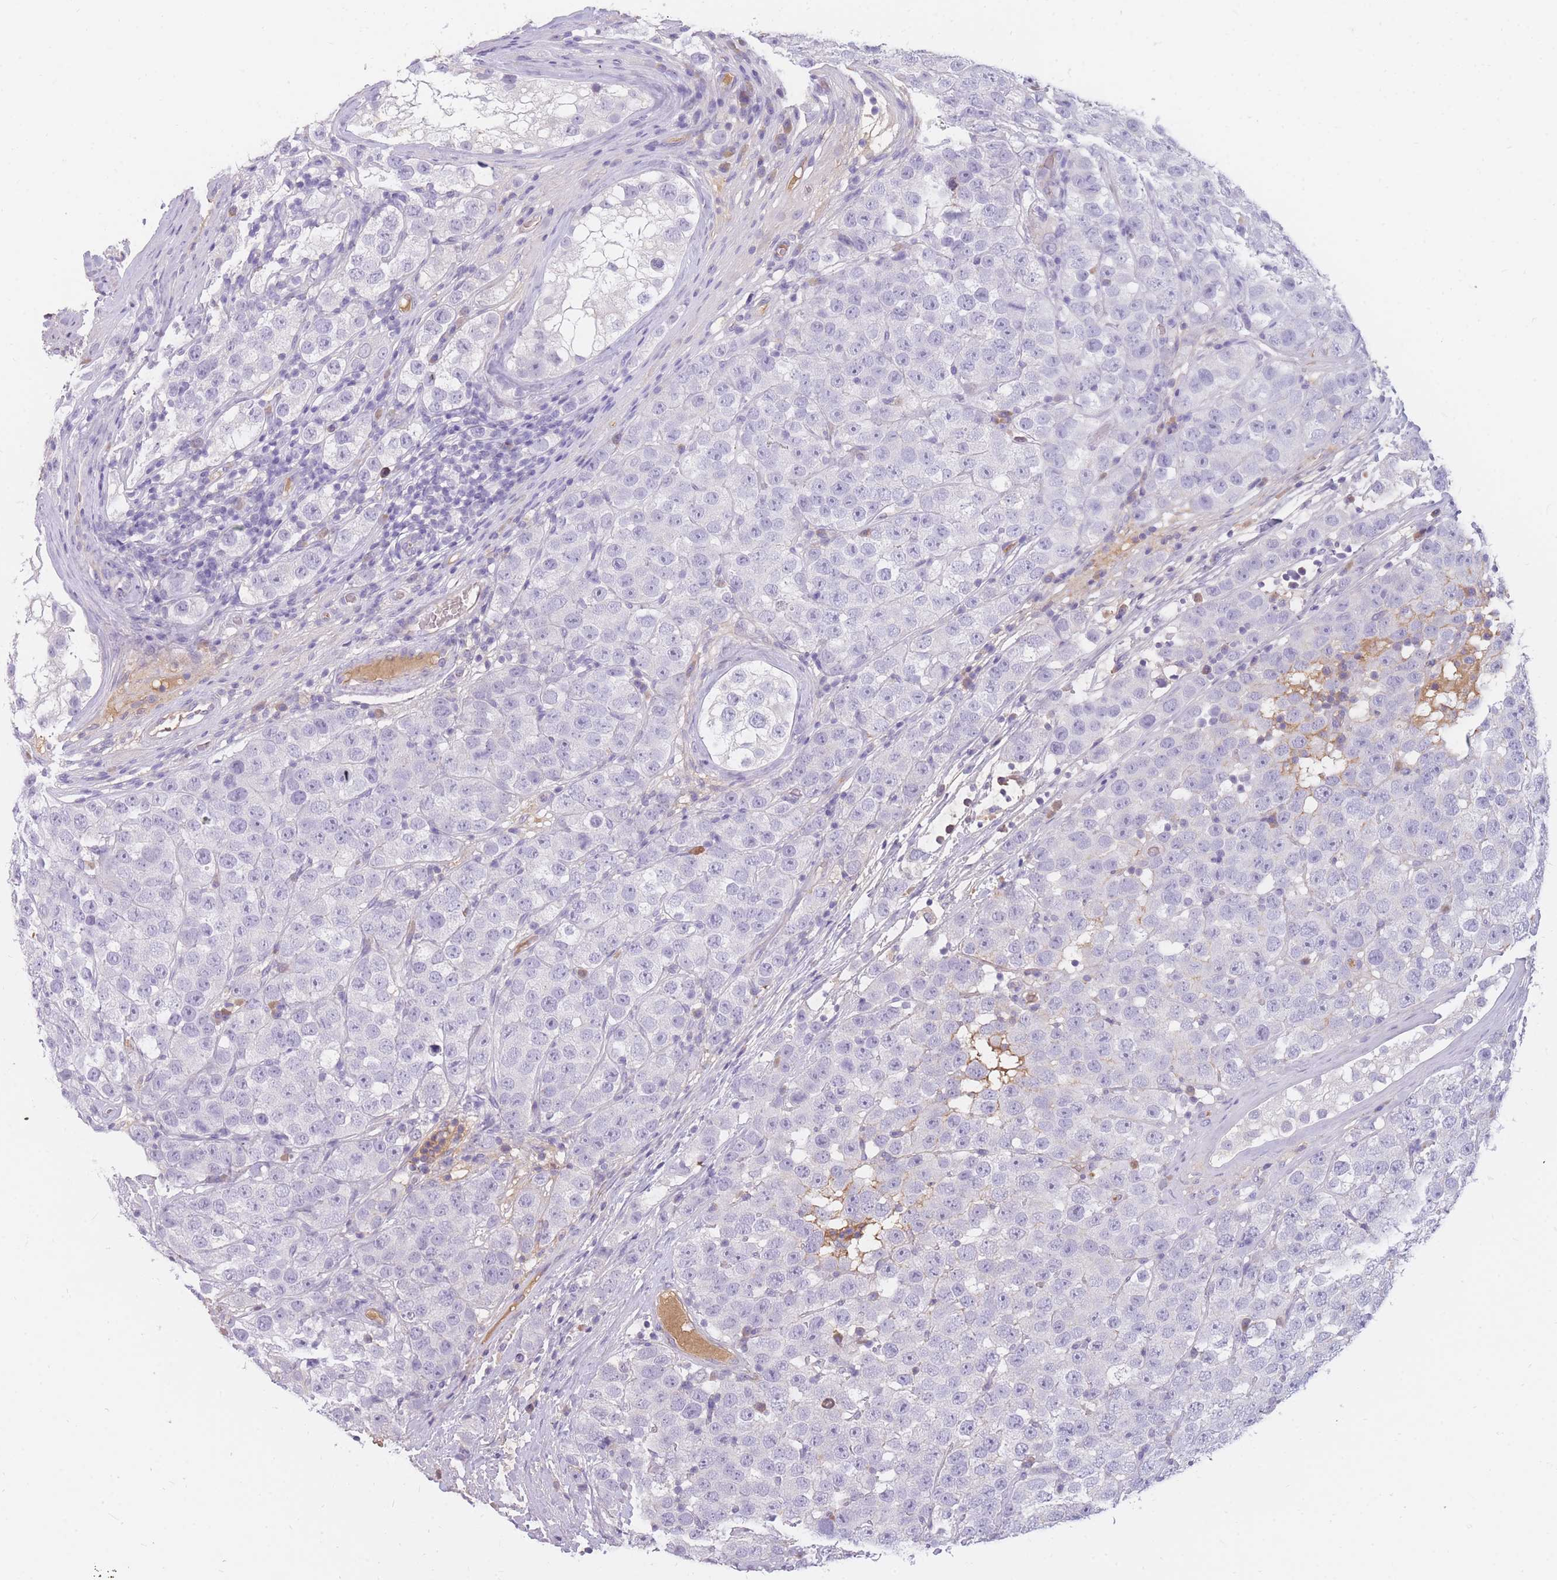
{"staining": {"intensity": "negative", "quantity": "none", "location": "none"}, "tissue": "testis cancer", "cell_type": "Tumor cells", "image_type": "cancer", "snomed": [{"axis": "morphology", "description": "Seminoma, NOS"}, {"axis": "topography", "description": "Testis"}], "caption": "Immunohistochemical staining of human testis cancer displays no significant staining in tumor cells.", "gene": "TPSD1", "patient": {"sex": "male", "age": 28}}